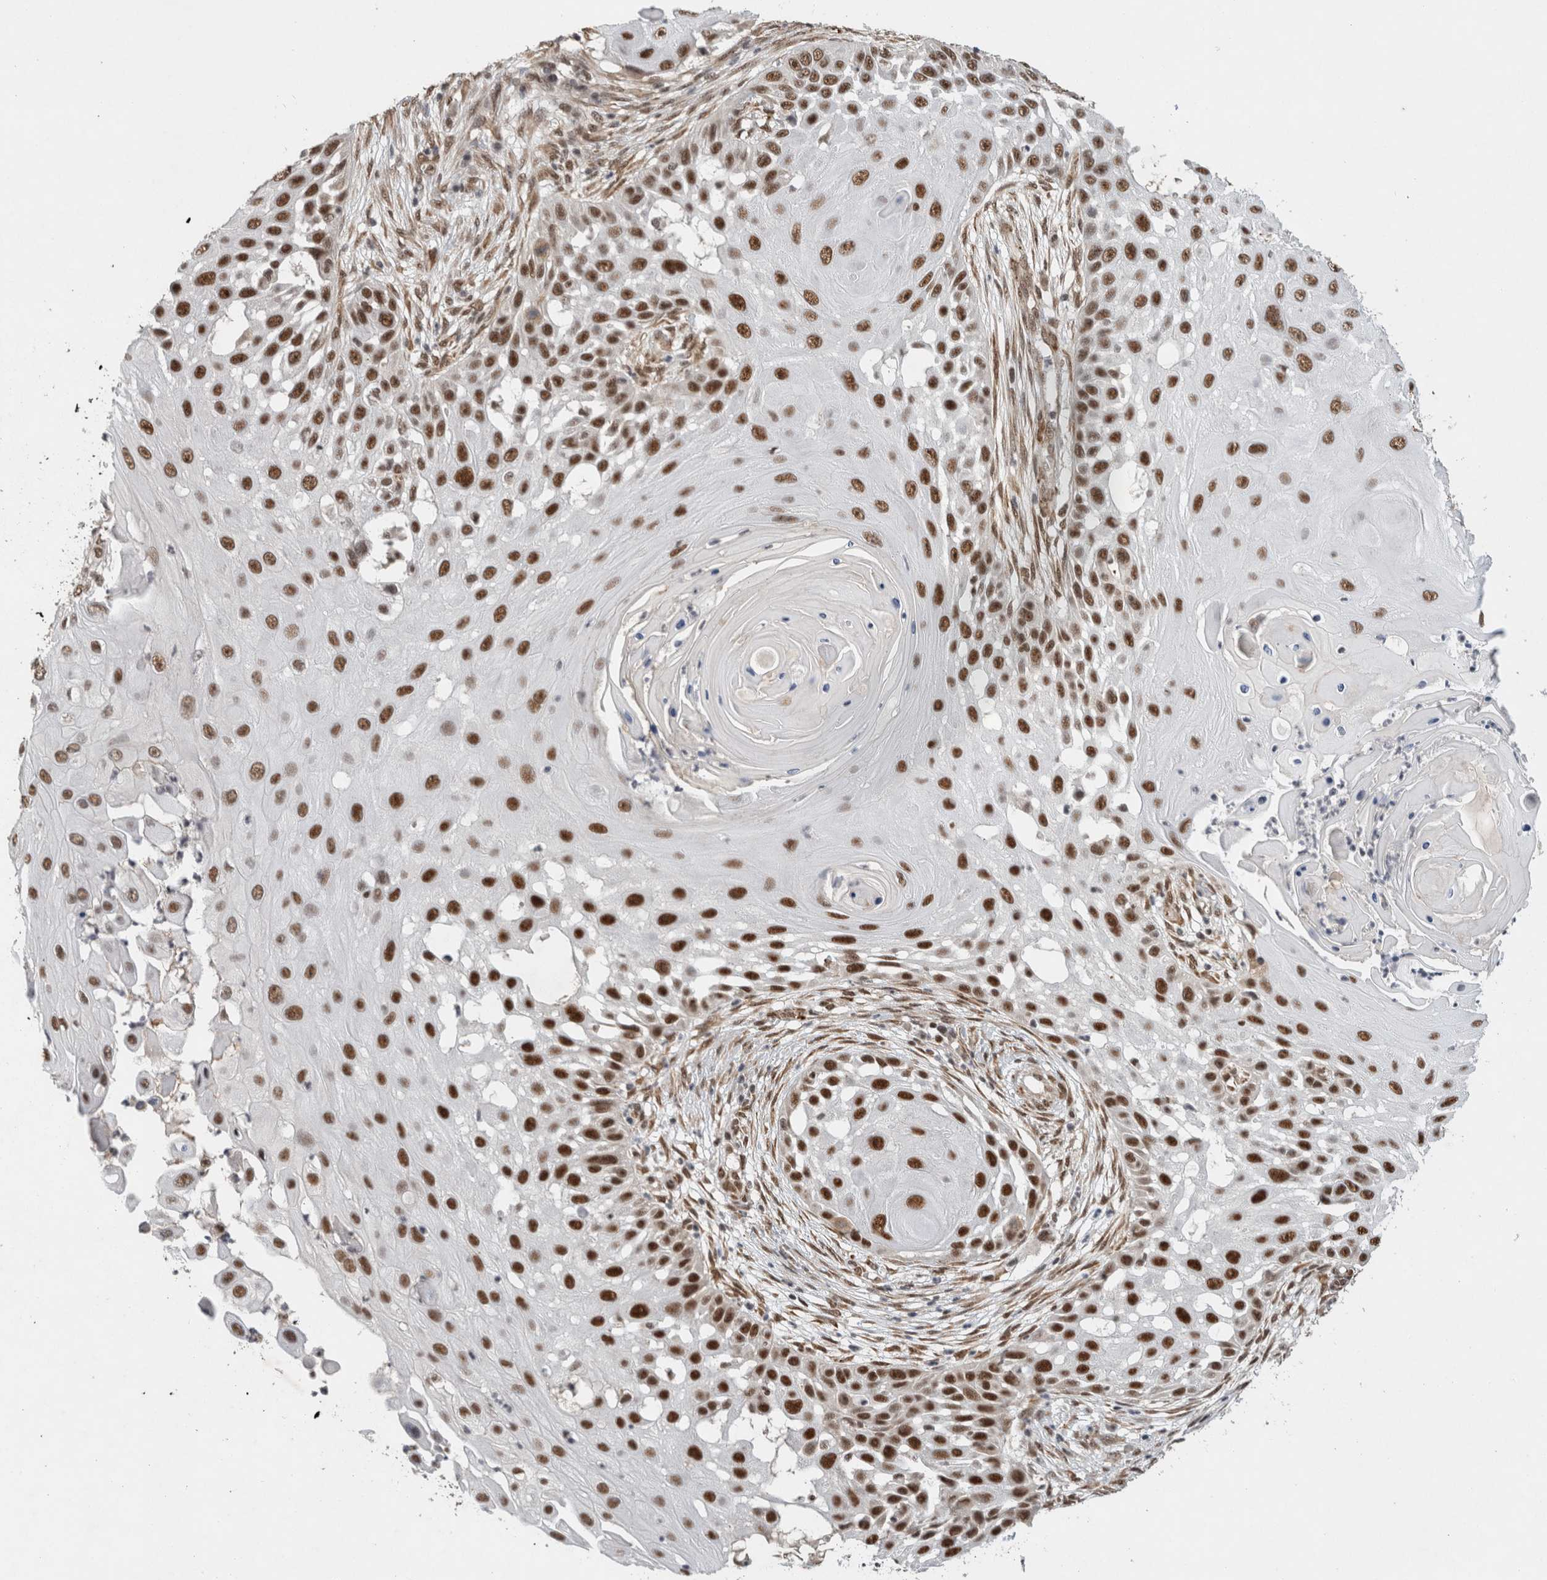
{"staining": {"intensity": "strong", "quantity": ">75%", "location": "nuclear"}, "tissue": "skin cancer", "cell_type": "Tumor cells", "image_type": "cancer", "snomed": [{"axis": "morphology", "description": "Squamous cell carcinoma, NOS"}, {"axis": "topography", "description": "Skin"}], "caption": "Strong nuclear expression for a protein is seen in about >75% of tumor cells of squamous cell carcinoma (skin) using immunohistochemistry.", "gene": "DDX42", "patient": {"sex": "female", "age": 44}}